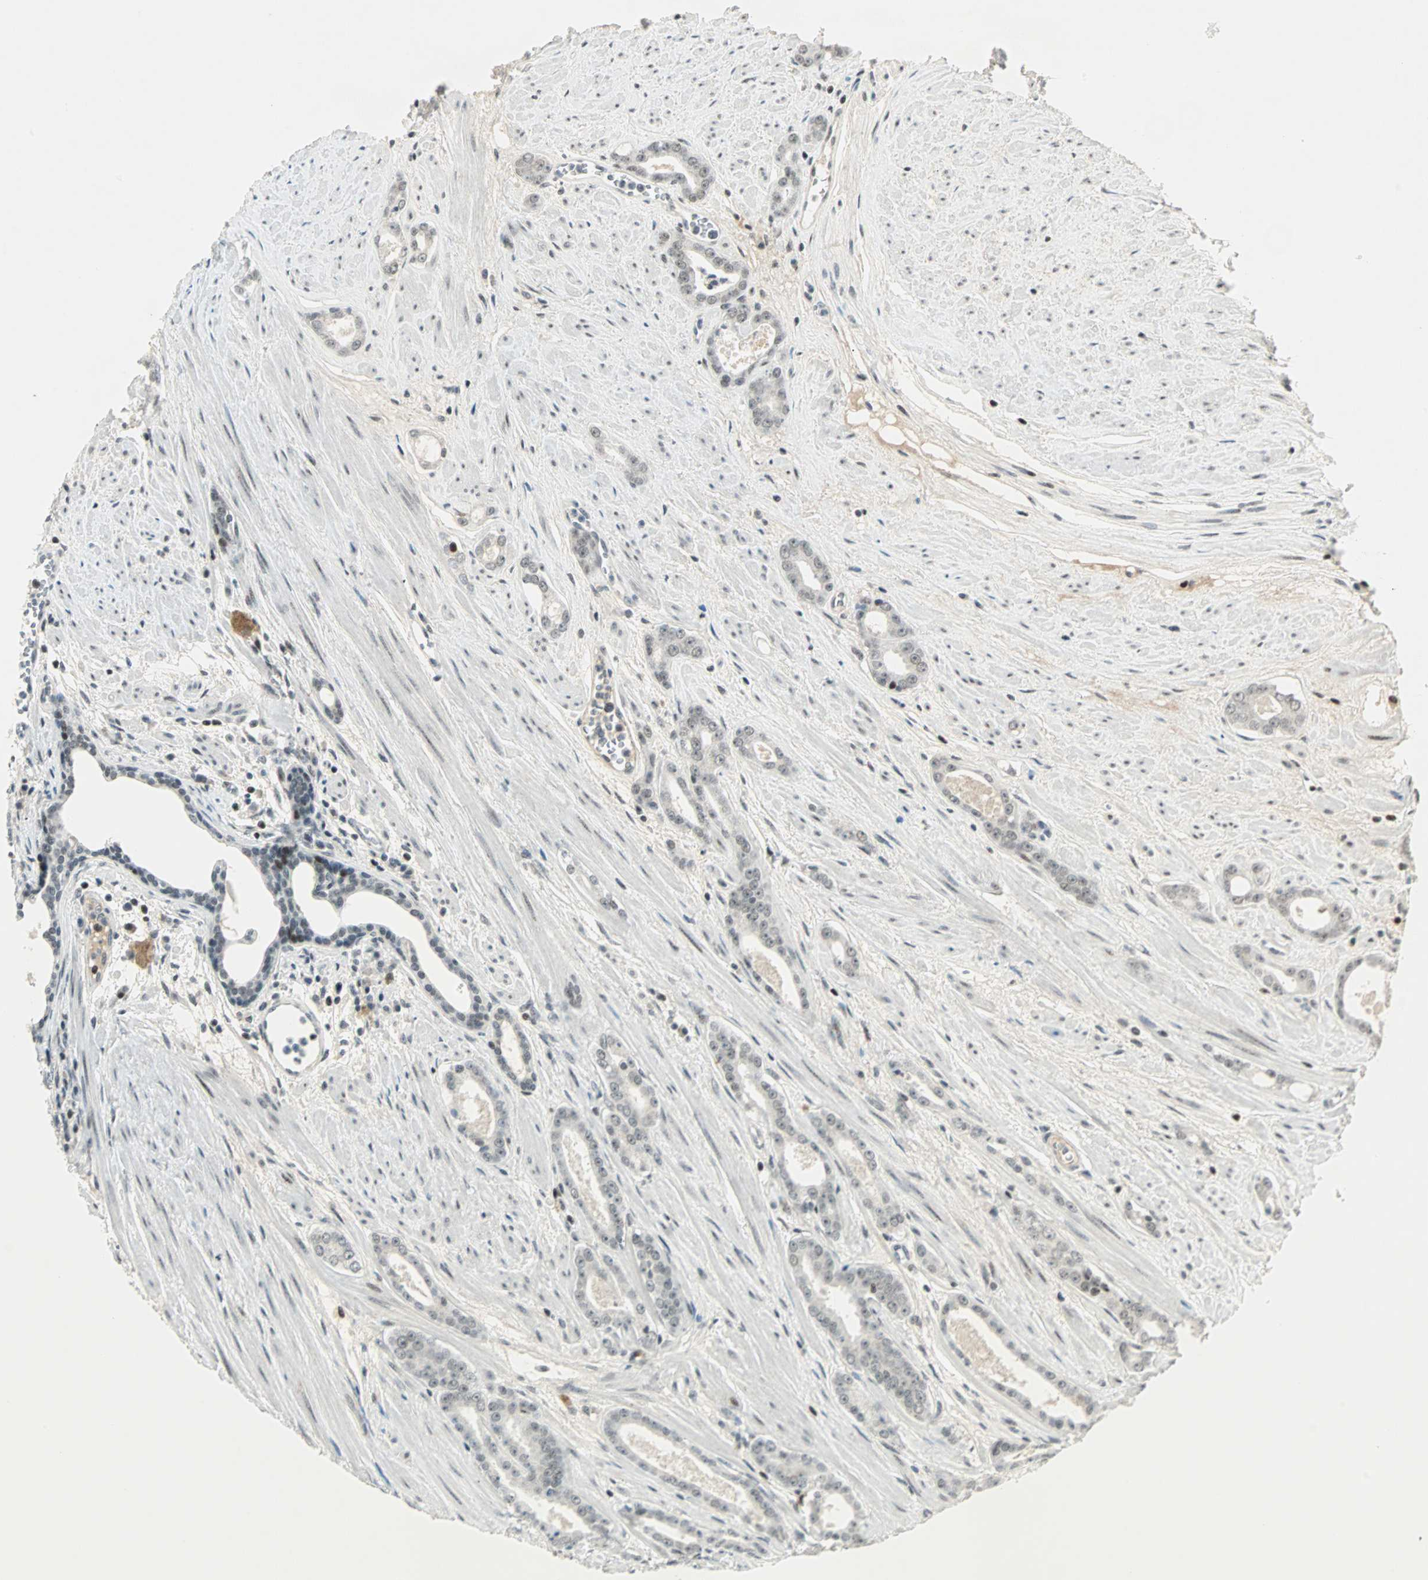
{"staining": {"intensity": "weak", "quantity": ">75%", "location": "nuclear"}, "tissue": "prostate cancer", "cell_type": "Tumor cells", "image_type": "cancer", "snomed": [{"axis": "morphology", "description": "Adenocarcinoma, Low grade"}, {"axis": "topography", "description": "Prostate"}], "caption": "High-power microscopy captured an IHC histopathology image of adenocarcinoma (low-grade) (prostate), revealing weak nuclear staining in about >75% of tumor cells.", "gene": "SIN3A", "patient": {"sex": "male", "age": 57}}